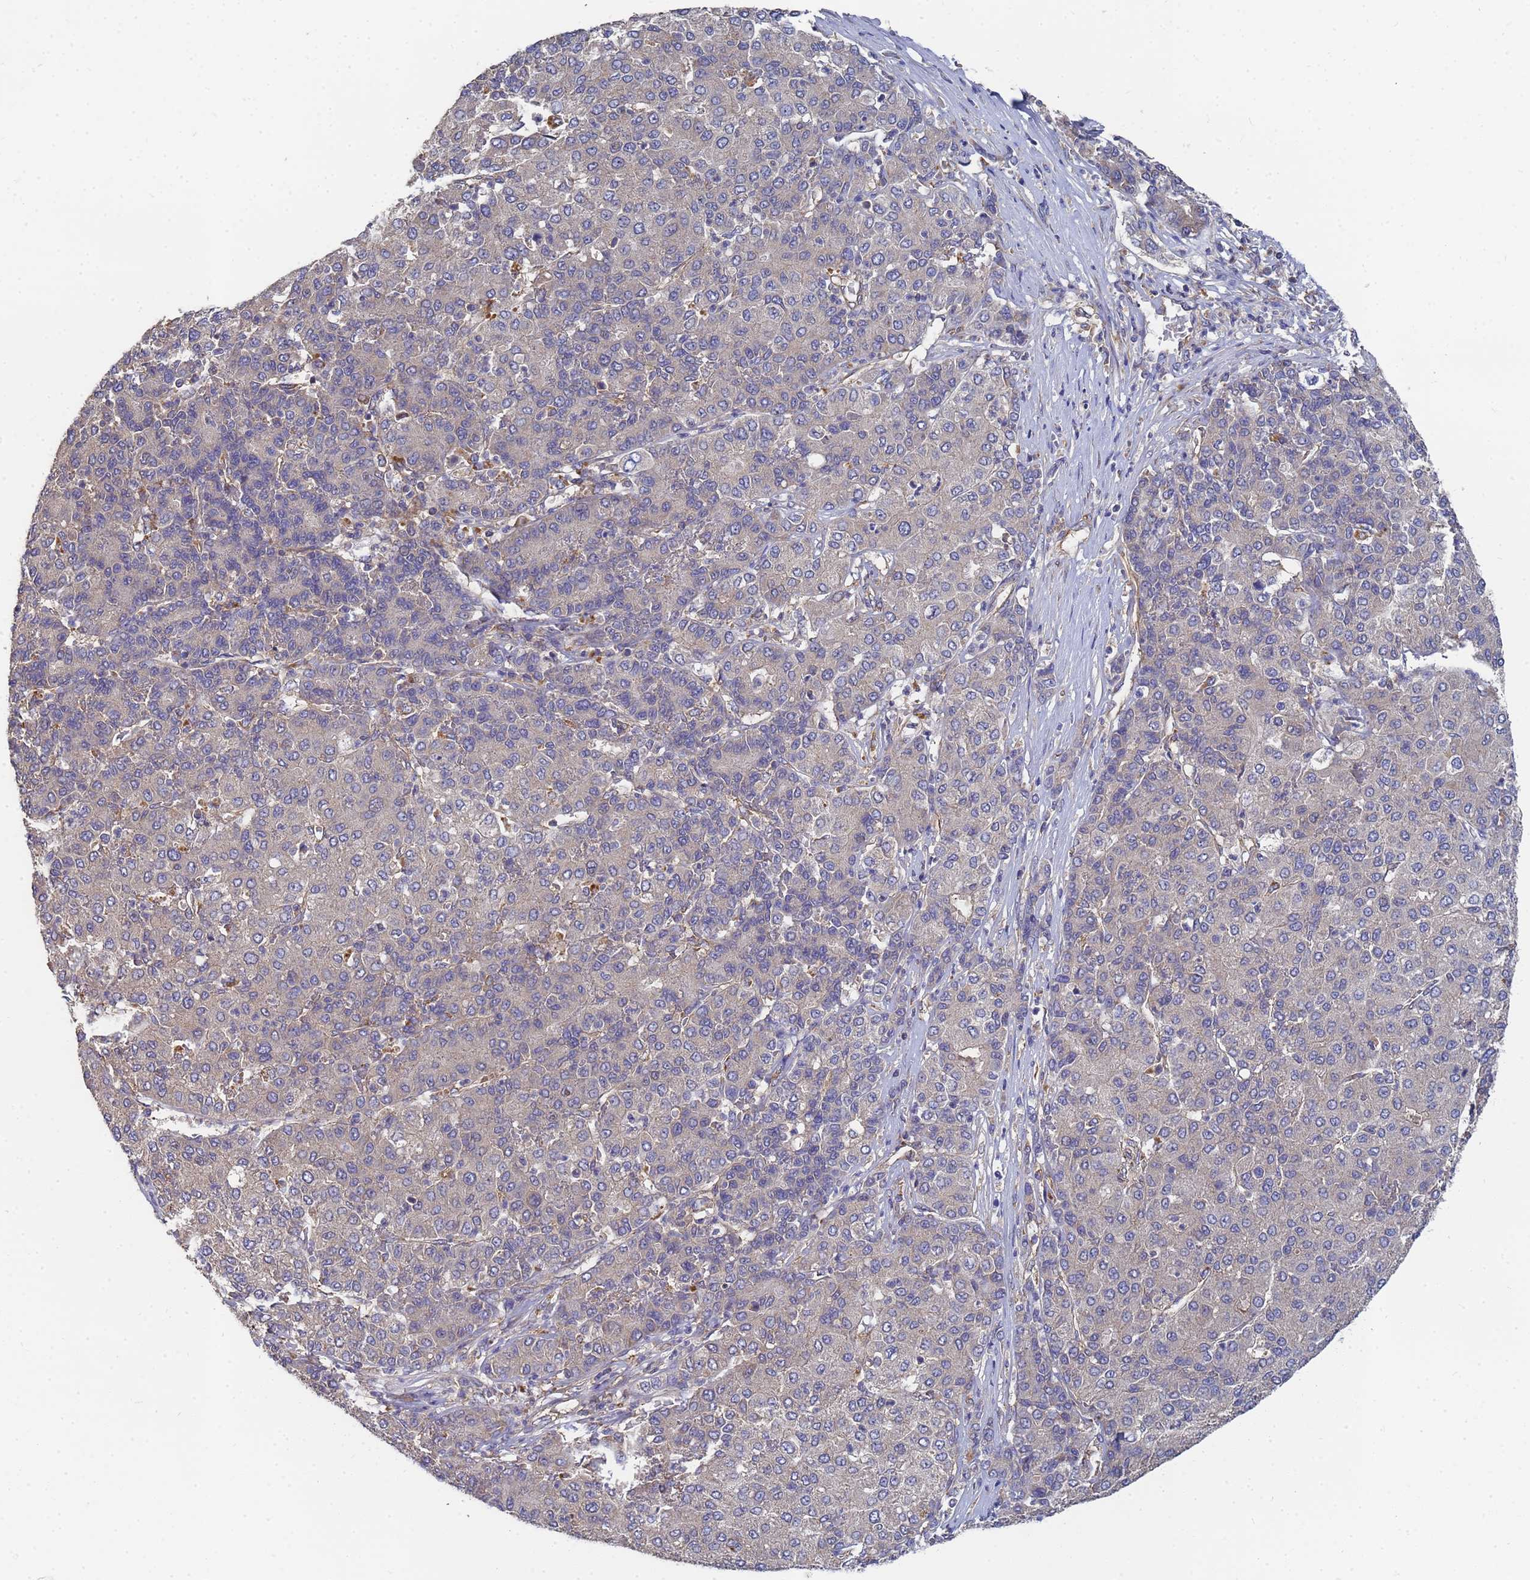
{"staining": {"intensity": "negative", "quantity": "none", "location": "none"}, "tissue": "liver cancer", "cell_type": "Tumor cells", "image_type": "cancer", "snomed": [{"axis": "morphology", "description": "Carcinoma, Hepatocellular, NOS"}, {"axis": "topography", "description": "Liver"}], "caption": "Immunohistochemistry micrograph of neoplastic tissue: liver cancer stained with DAB (3,3'-diaminobenzidine) displays no significant protein staining in tumor cells.", "gene": "ALS2CL", "patient": {"sex": "male", "age": 65}}